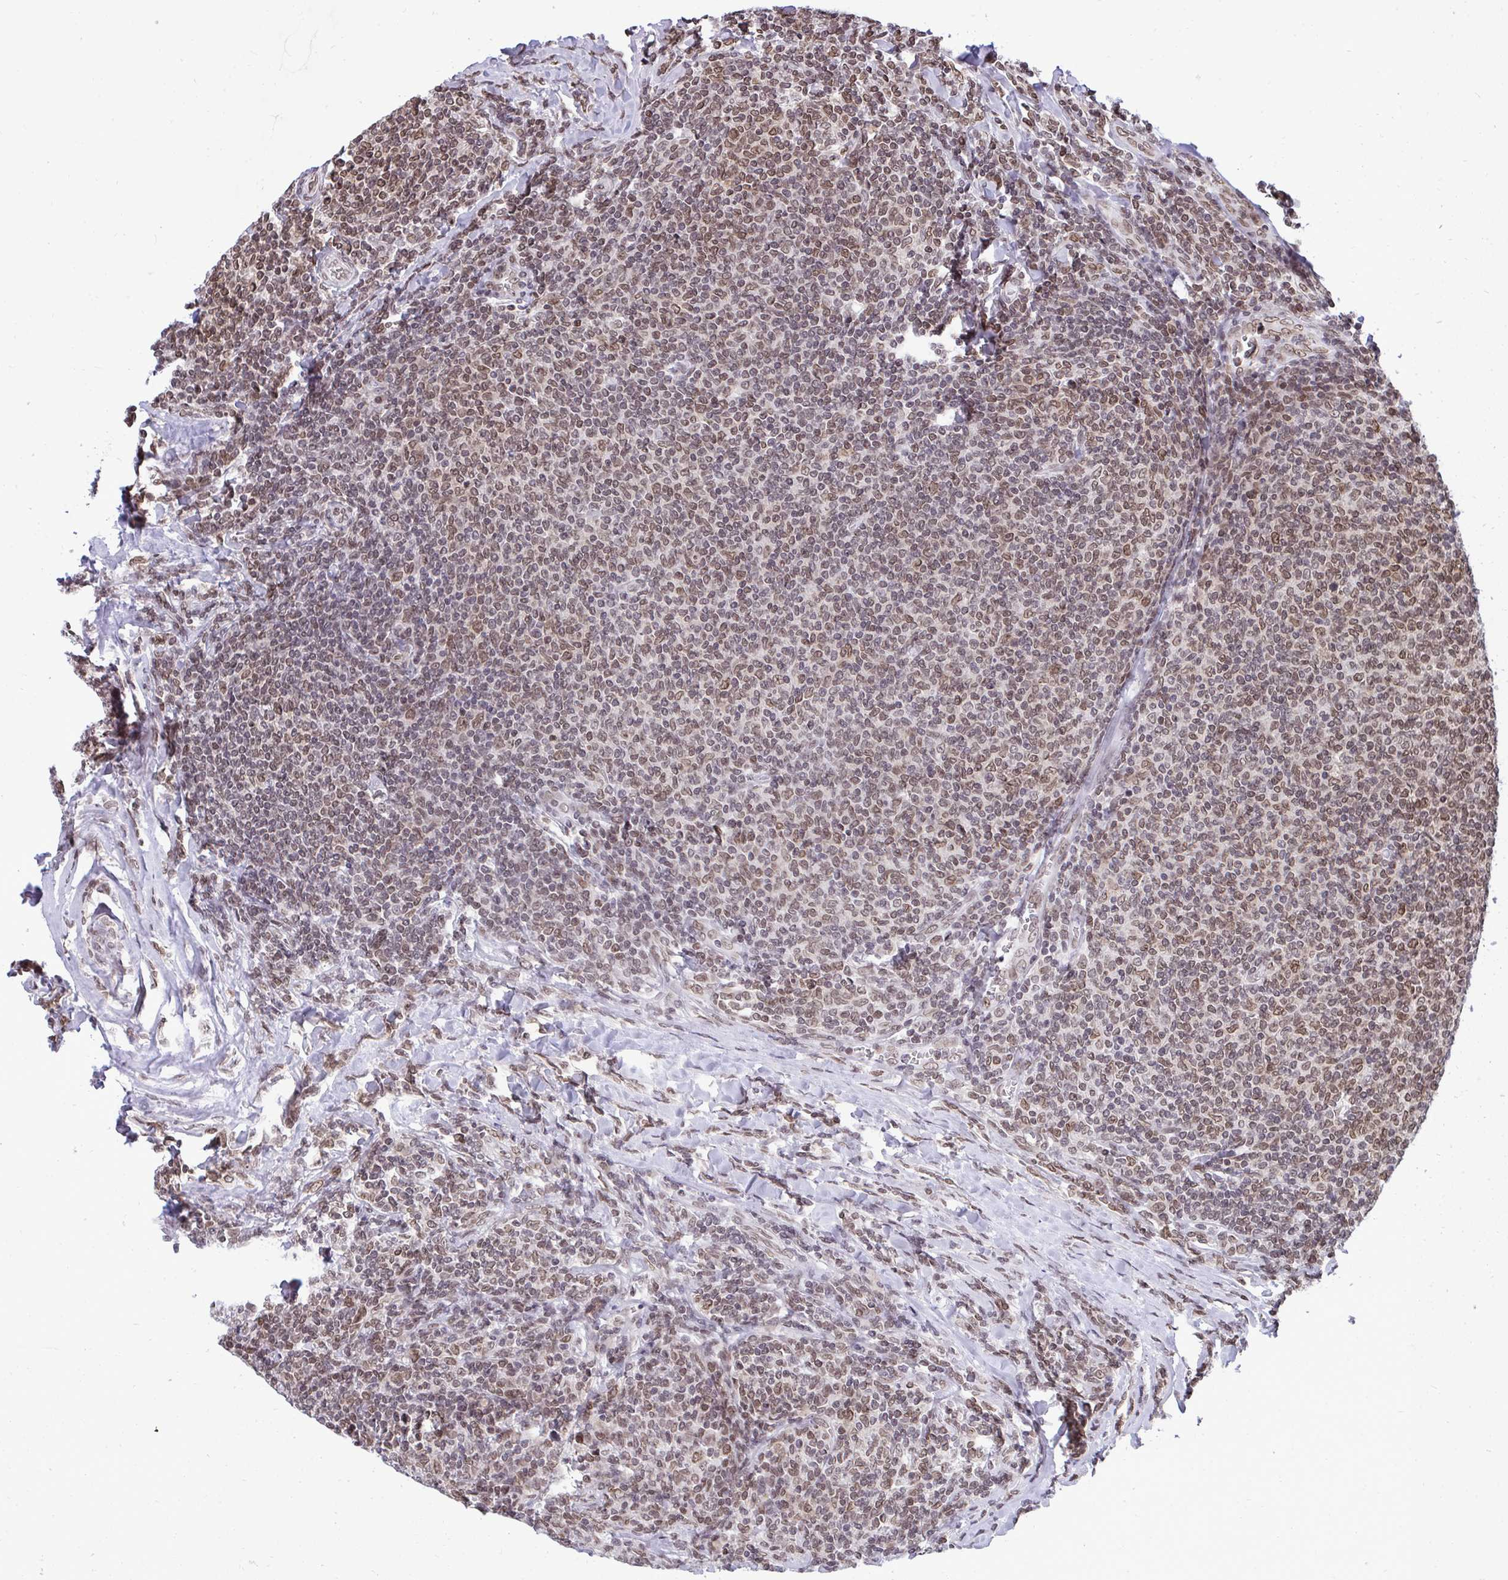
{"staining": {"intensity": "moderate", "quantity": "25%-75%", "location": "nuclear"}, "tissue": "lymphoma", "cell_type": "Tumor cells", "image_type": "cancer", "snomed": [{"axis": "morphology", "description": "Malignant lymphoma, non-Hodgkin's type, Low grade"}, {"axis": "topography", "description": "Lymph node"}], "caption": "A histopathology image of lymphoma stained for a protein displays moderate nuclear brown staining in tumor cells.", "gene": "JPT1", "patient": {"sex": "male", "age": 52}}